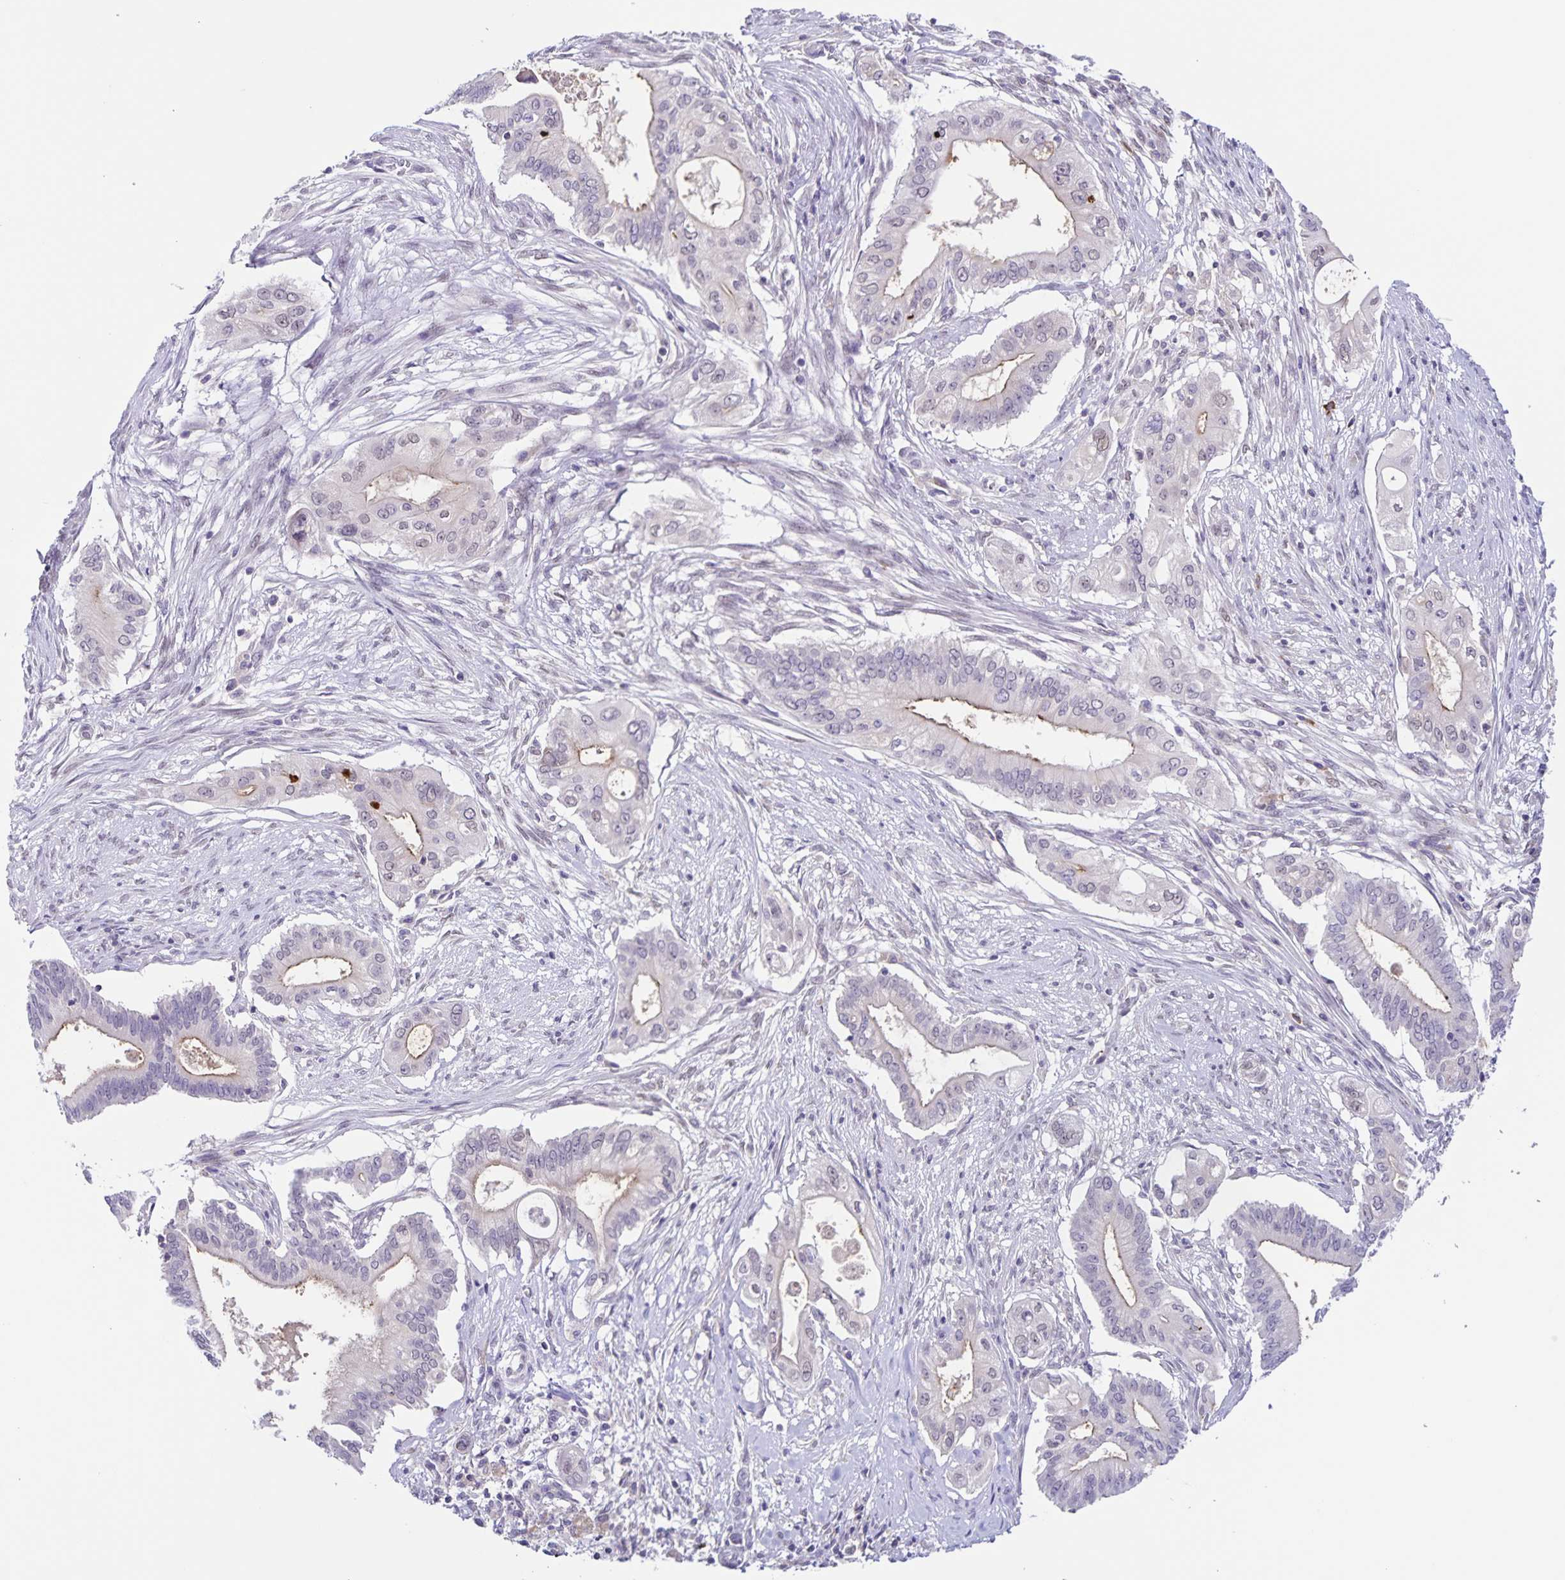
{"staining": {"intensity": "weak", "quantity": "<25%", "location": "cytoplasmic/membranous"}, "tissue": "pancreatic cancer", "cell_type": "Tumor cells", "image_type": "cancer", "snomed": [{"axis": "morphology", "description": "Adenocarcinoma, NOS"}, {"axis": "topography", "description": "Pancreas"}], "caption": "Immunohistochemistry (IHC) of pancreatic cancer demonstrates no staining in tumor cells. (Immunohistochemistry, brightfield microscopy, high magnification).", "gene": "STPG4", "patient": {"sex": "female", "age": 68}}